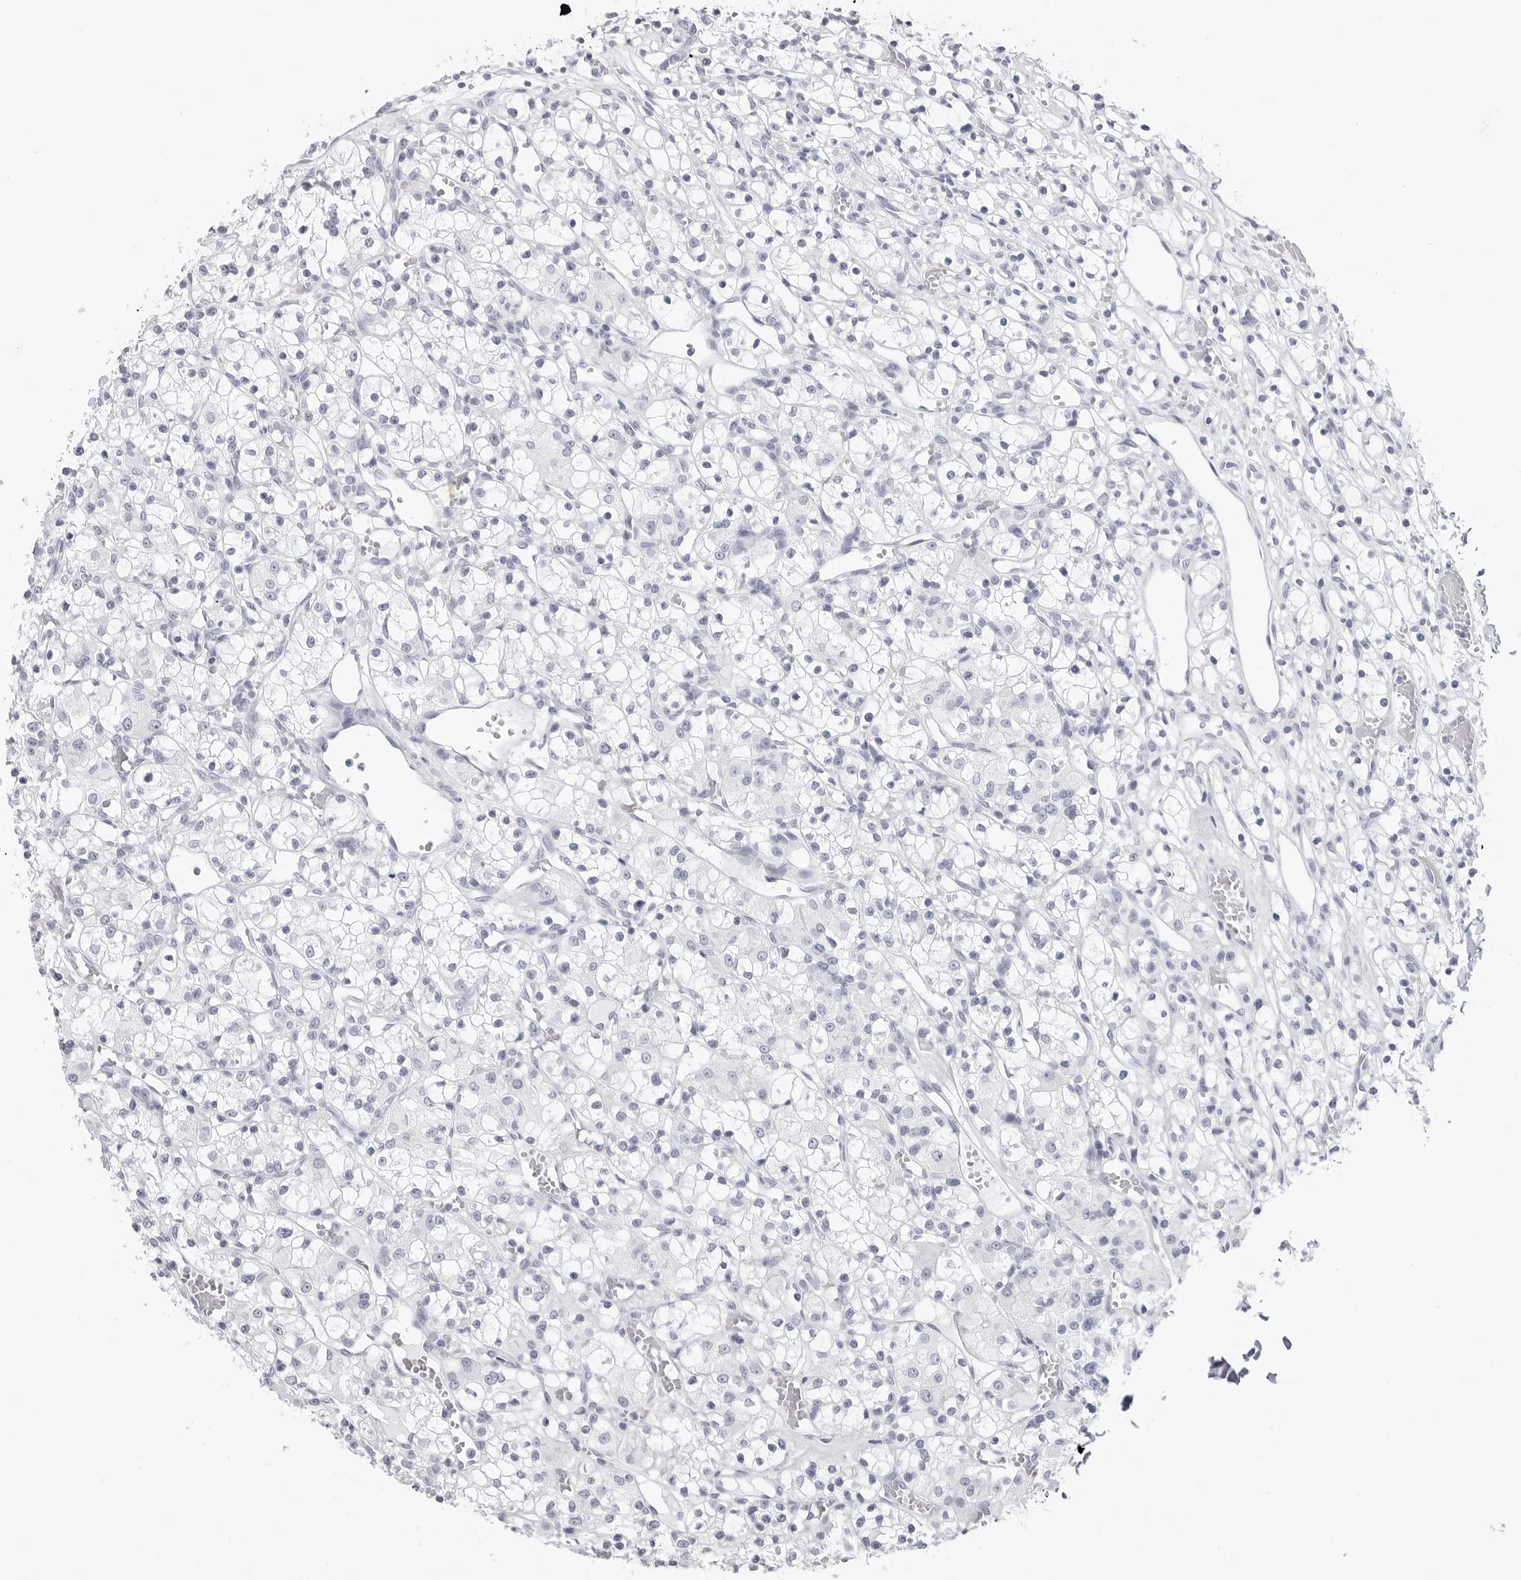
{"staining": {"intensity": "negative", "quantity": "none", "location": "none"}, "tissue": "renal cancer", "cell_type": "Tumor cells", "image_type": "cancer", "snomed": [{"axis": "morphology", "description": "Adenocarcinoma, NOS"}, {"axis": "topography", "description": "Kidney"}], "caption": "The image demonstrates no staining of tumor cells in renal adenocarcinoma.", "gene": "CST2", "patient": {"sex": "female", "age": 59}}